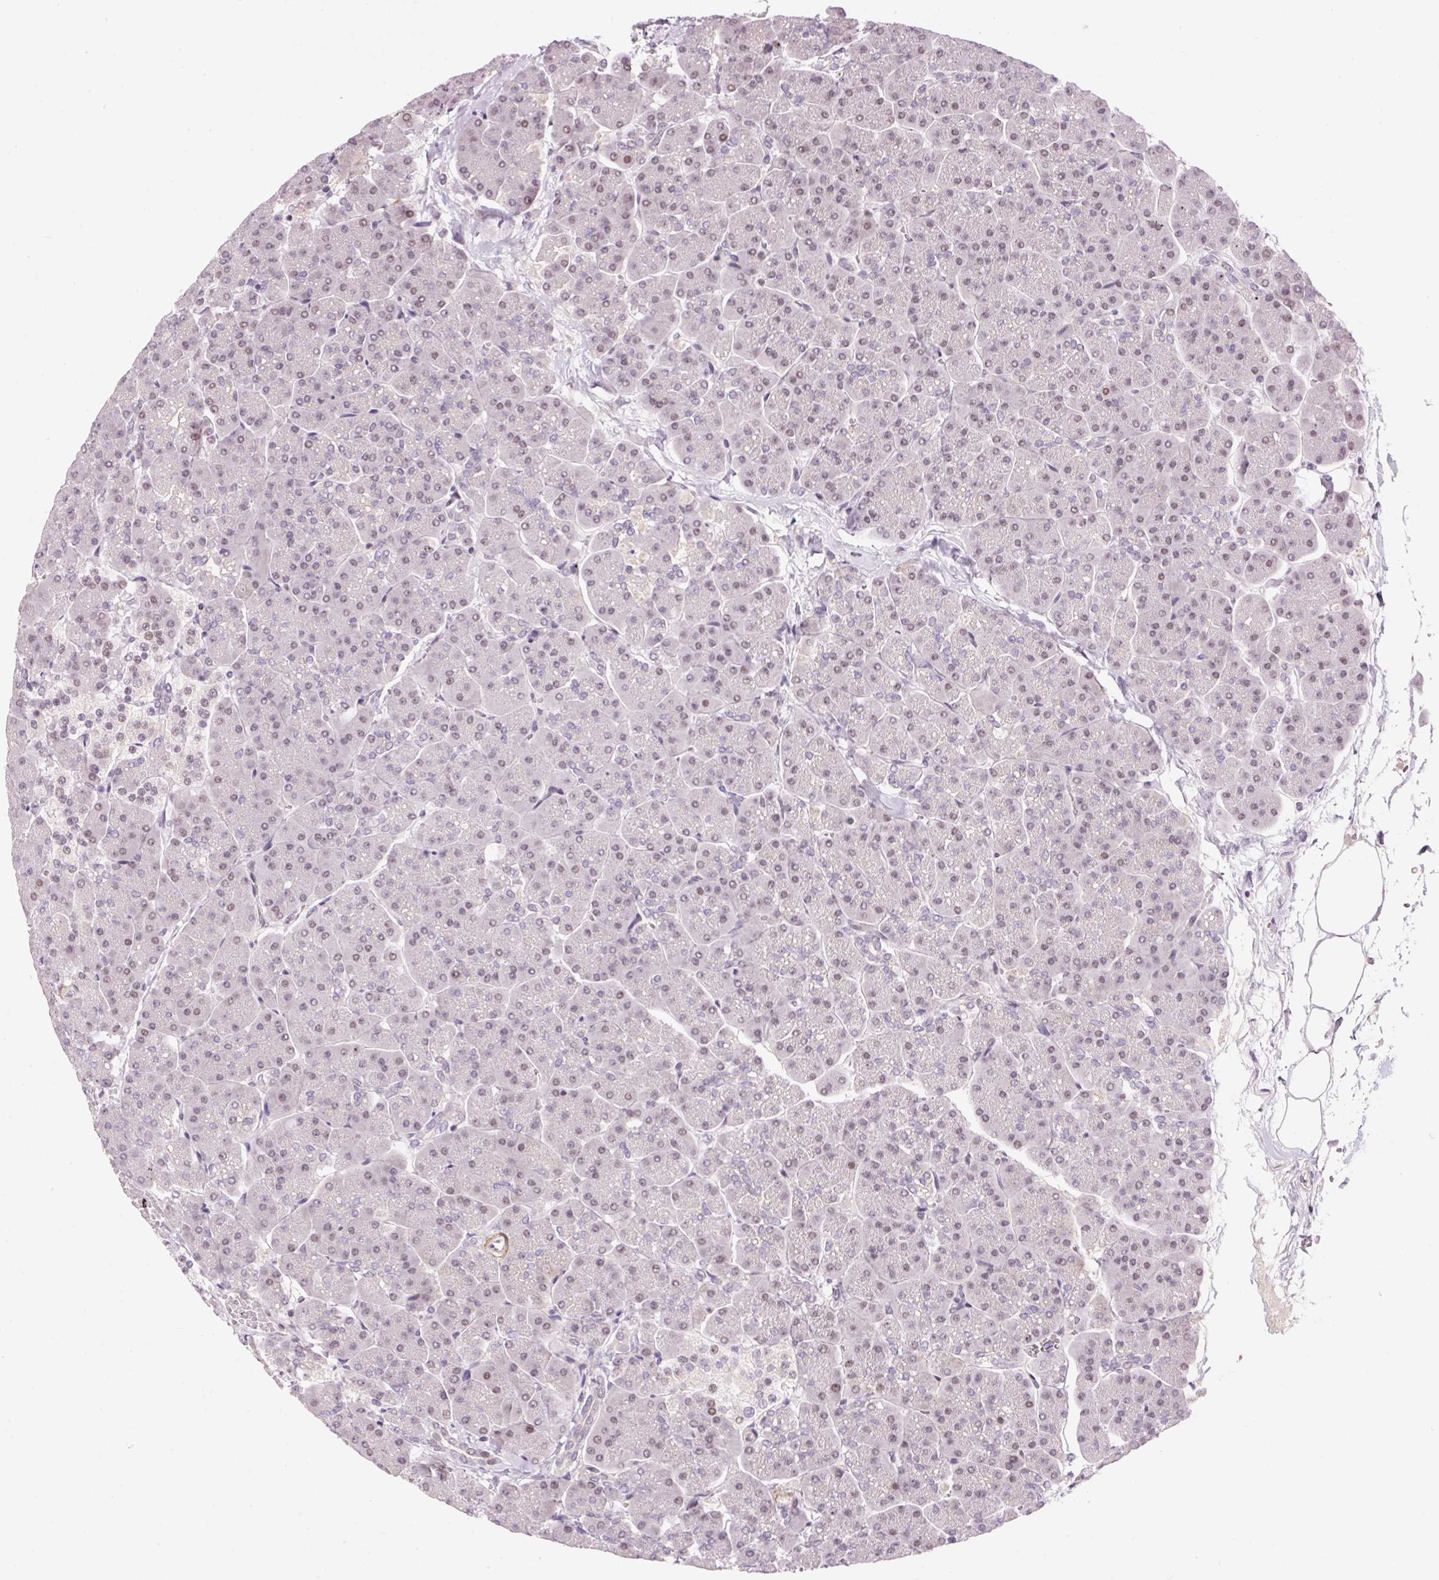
{"staining": {"intensity": "weak", "quantity": "25%-75%", "location": "nuclear"}, "tissue": "pancreas", "cell_type": "Exocrine glandular cells", "image_type": "normal", "snomed": [{"axis": "morphology", "description": "Normal tissue, NOS"}, {"axis": "topography", "description": "Pancreas"}, {"axis": "topography", "description": "Peripheral nerve tissue"}], "caption": "IHC image of unremarkable pancreas: pancreas stained using immunohistochemistry displays low levels of weak protein expression localized specifically in the nuclear of exocrine glandular cells, appearing as a nuclear brown color.", "gene": "HNF1A", "patient": {"sex": "male", "age": 54}}